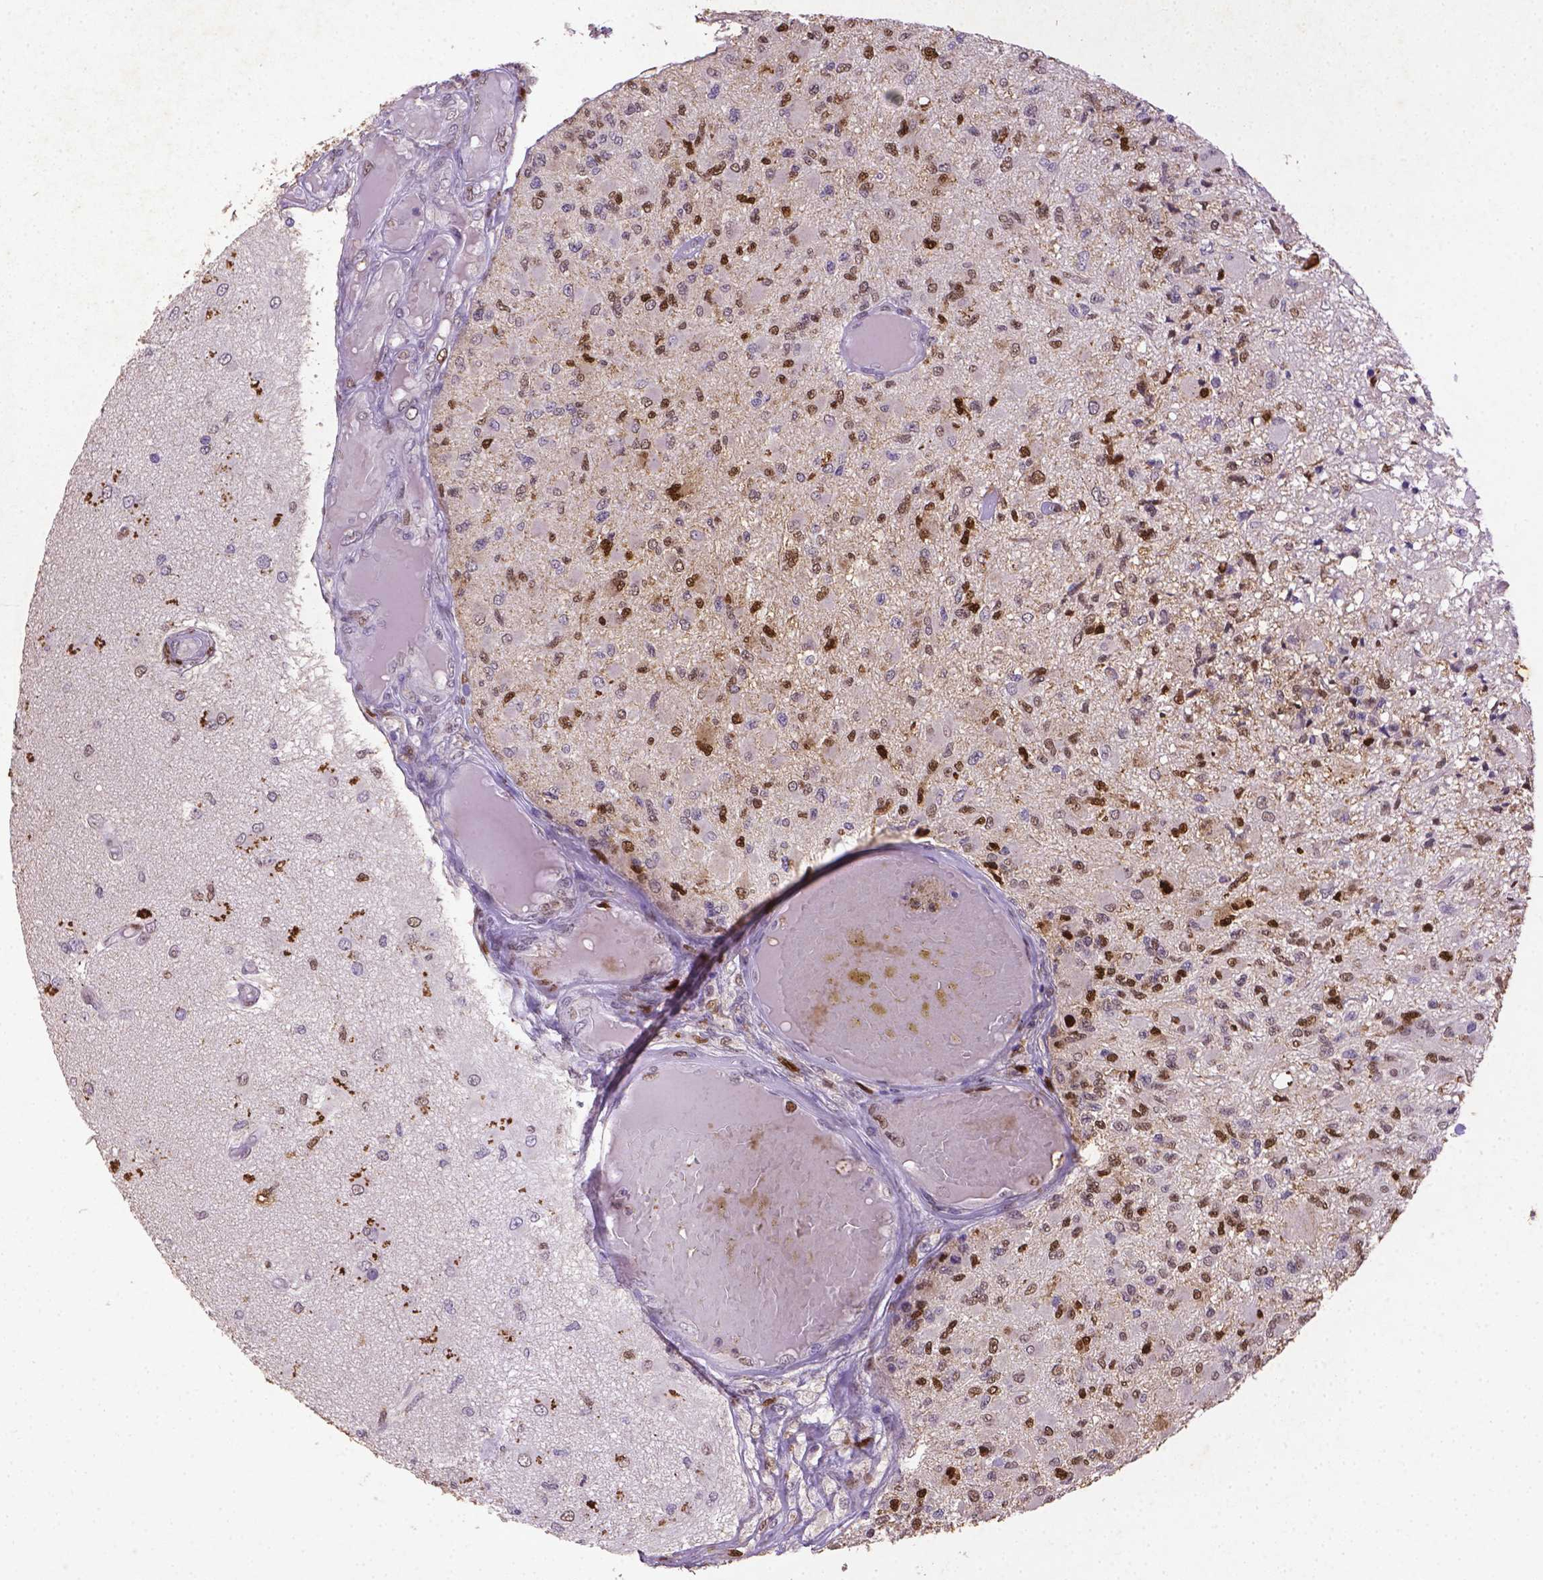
{"staining": {"intensity": "moderate", "quantity": "25%-75%", "location": "nuclear"}, "tissue": "glioma", "cell_type": "Tumor cells", "image_type": "cancer", "snomed": [{"axis": "morphology", "description": "Glioma, malignant, High grade"}, {"axis": "topography", "description": "Brain"}], "caption": "Malignant glioma (high-grade) tissue demonstrates moderate nuclear positivity in about 25%-75% of tumor cells, visualized by immunohistochemistry.", "gene": "CDKN1A", "patient": {"sex": "female", "age": 63}}